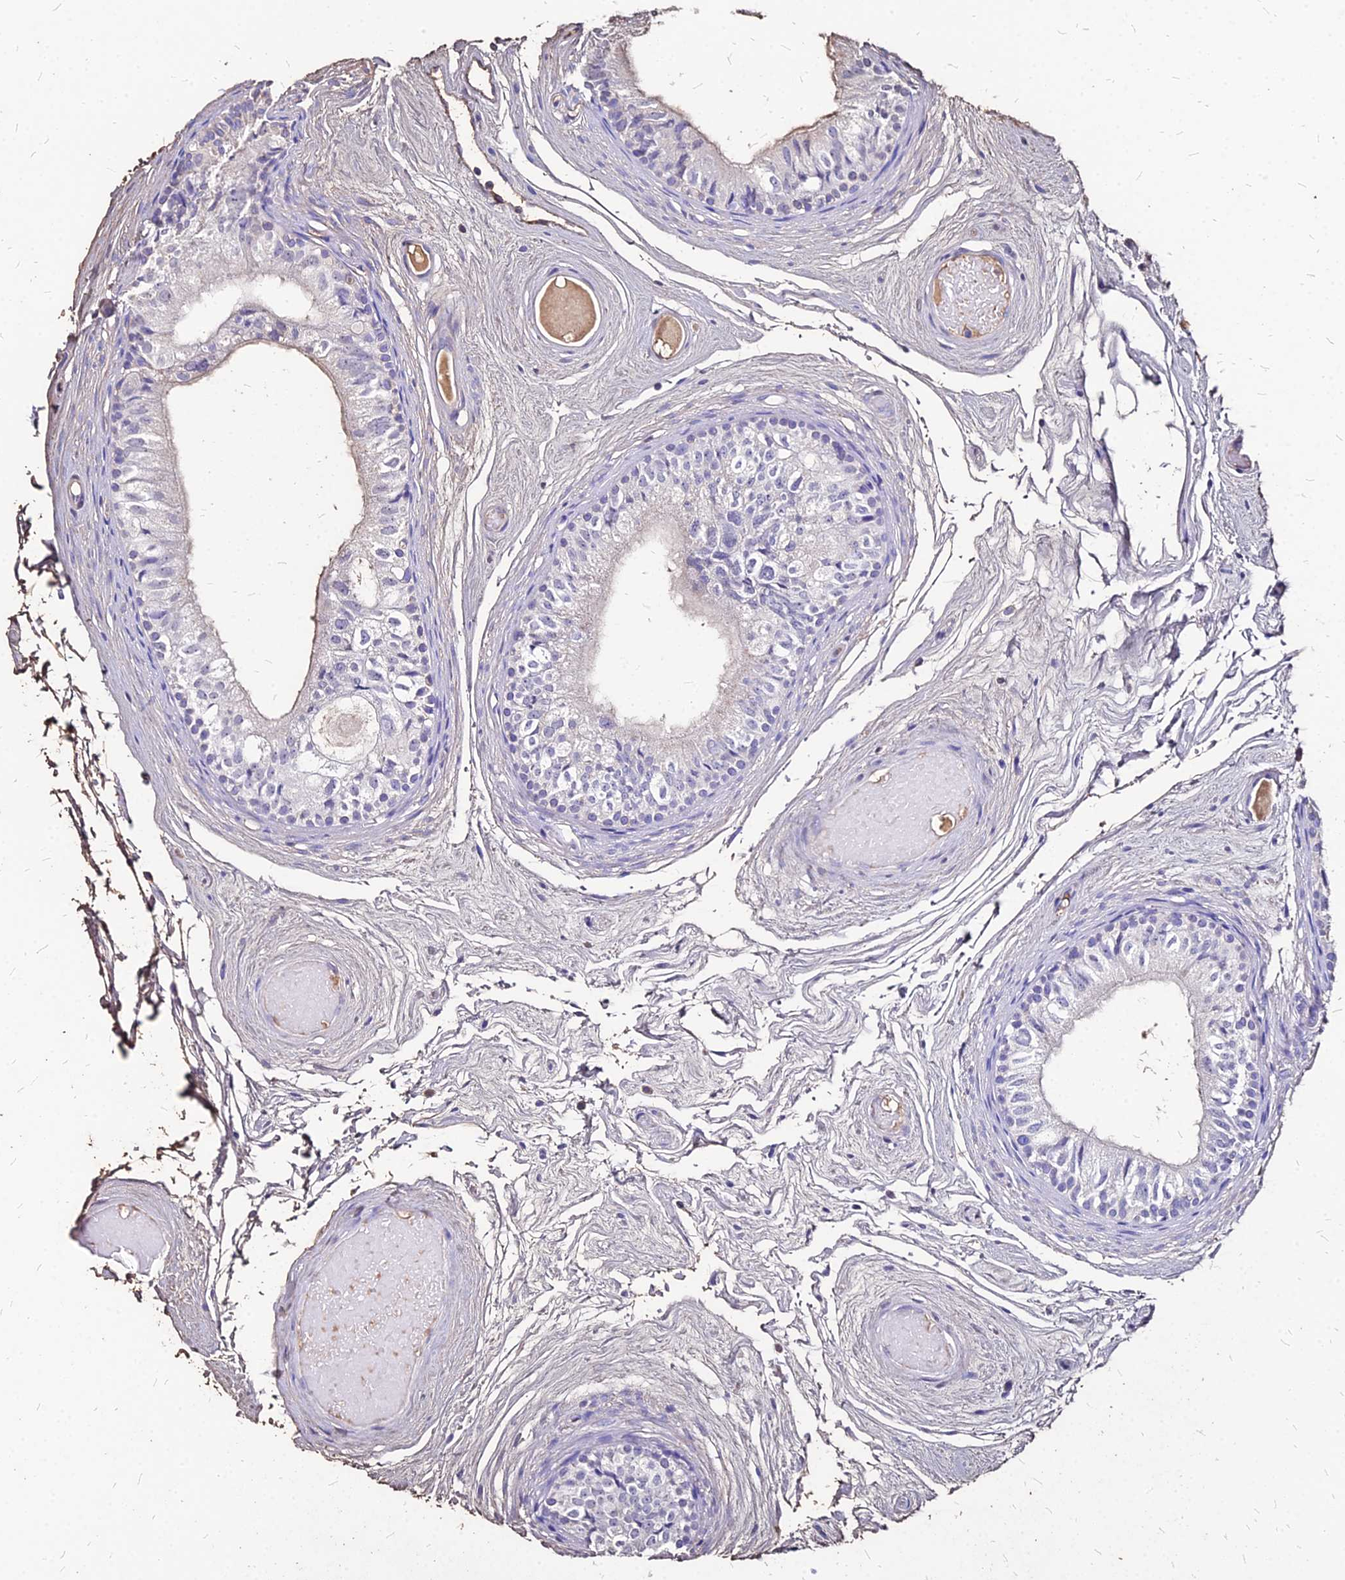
{"staining": {"intensity": "weak", "quantity": "<25%", "location": "cytoplasmic/membranous"}, "tissue": "epididymis", "cell_type": "Glandular cells", "image_type": "normal", "snomed": [{"axis": "morphology", "description": "Normal tissue, NOS"}, {"axis": "topography", "description": "Epididymis"}], "caption": "High power microscopy micrograph of an immunohistochemistry histopathology image of unremarkable epididymis, revealing no significant positivity in glandular cells.", "gene": "NME5", "patient": {"sex": "male", "age": 79}}